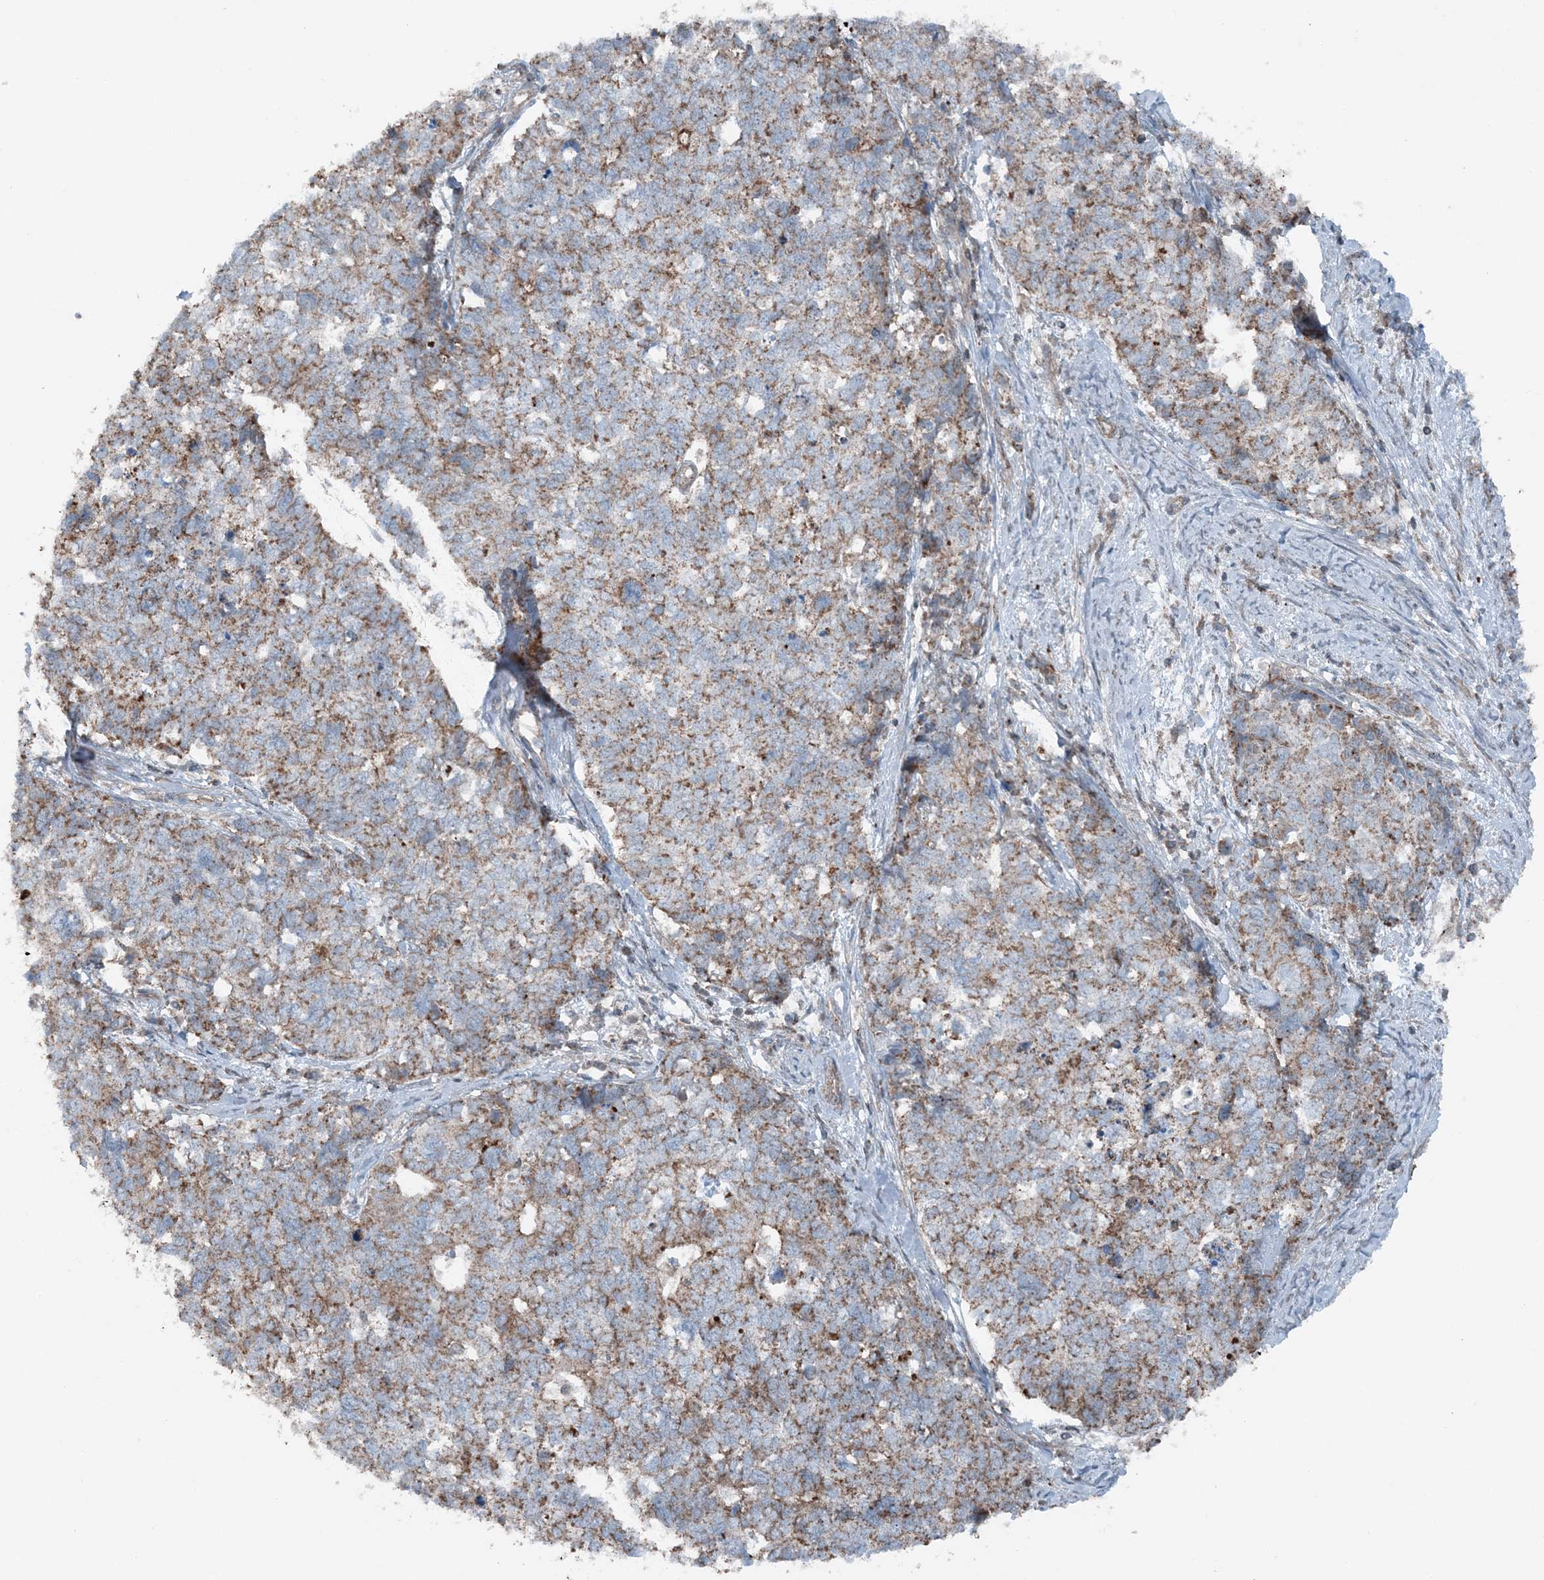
{"staining": {"intensity": "moderate", "quantity": "25%-75%", "location": "cytoplasmic/membranous"}, "tissue": "cervical cancer", "cell_type": "Tumor cells", "image_type": "cancer", "snomed": [{"axis": "morphology", "description": "Squamous cell carcinoma, NOS"}, {"axis": "topography", "description": "Cervix"}], "caption": "Immunohistochemistry (DAB) staining of squamous cell carcinoma (cervical) exhibits moderate cytoplasmic/membranous protein positivity in about 25%-75% of tumor cells. The staining was performed using DAB to visualize the protein expression in brown, while the nuclei were stained in blue with hematoxylin (Magnification: 20x).", "gene": "KY", "patient": {"sex": "female", "age": 63}}